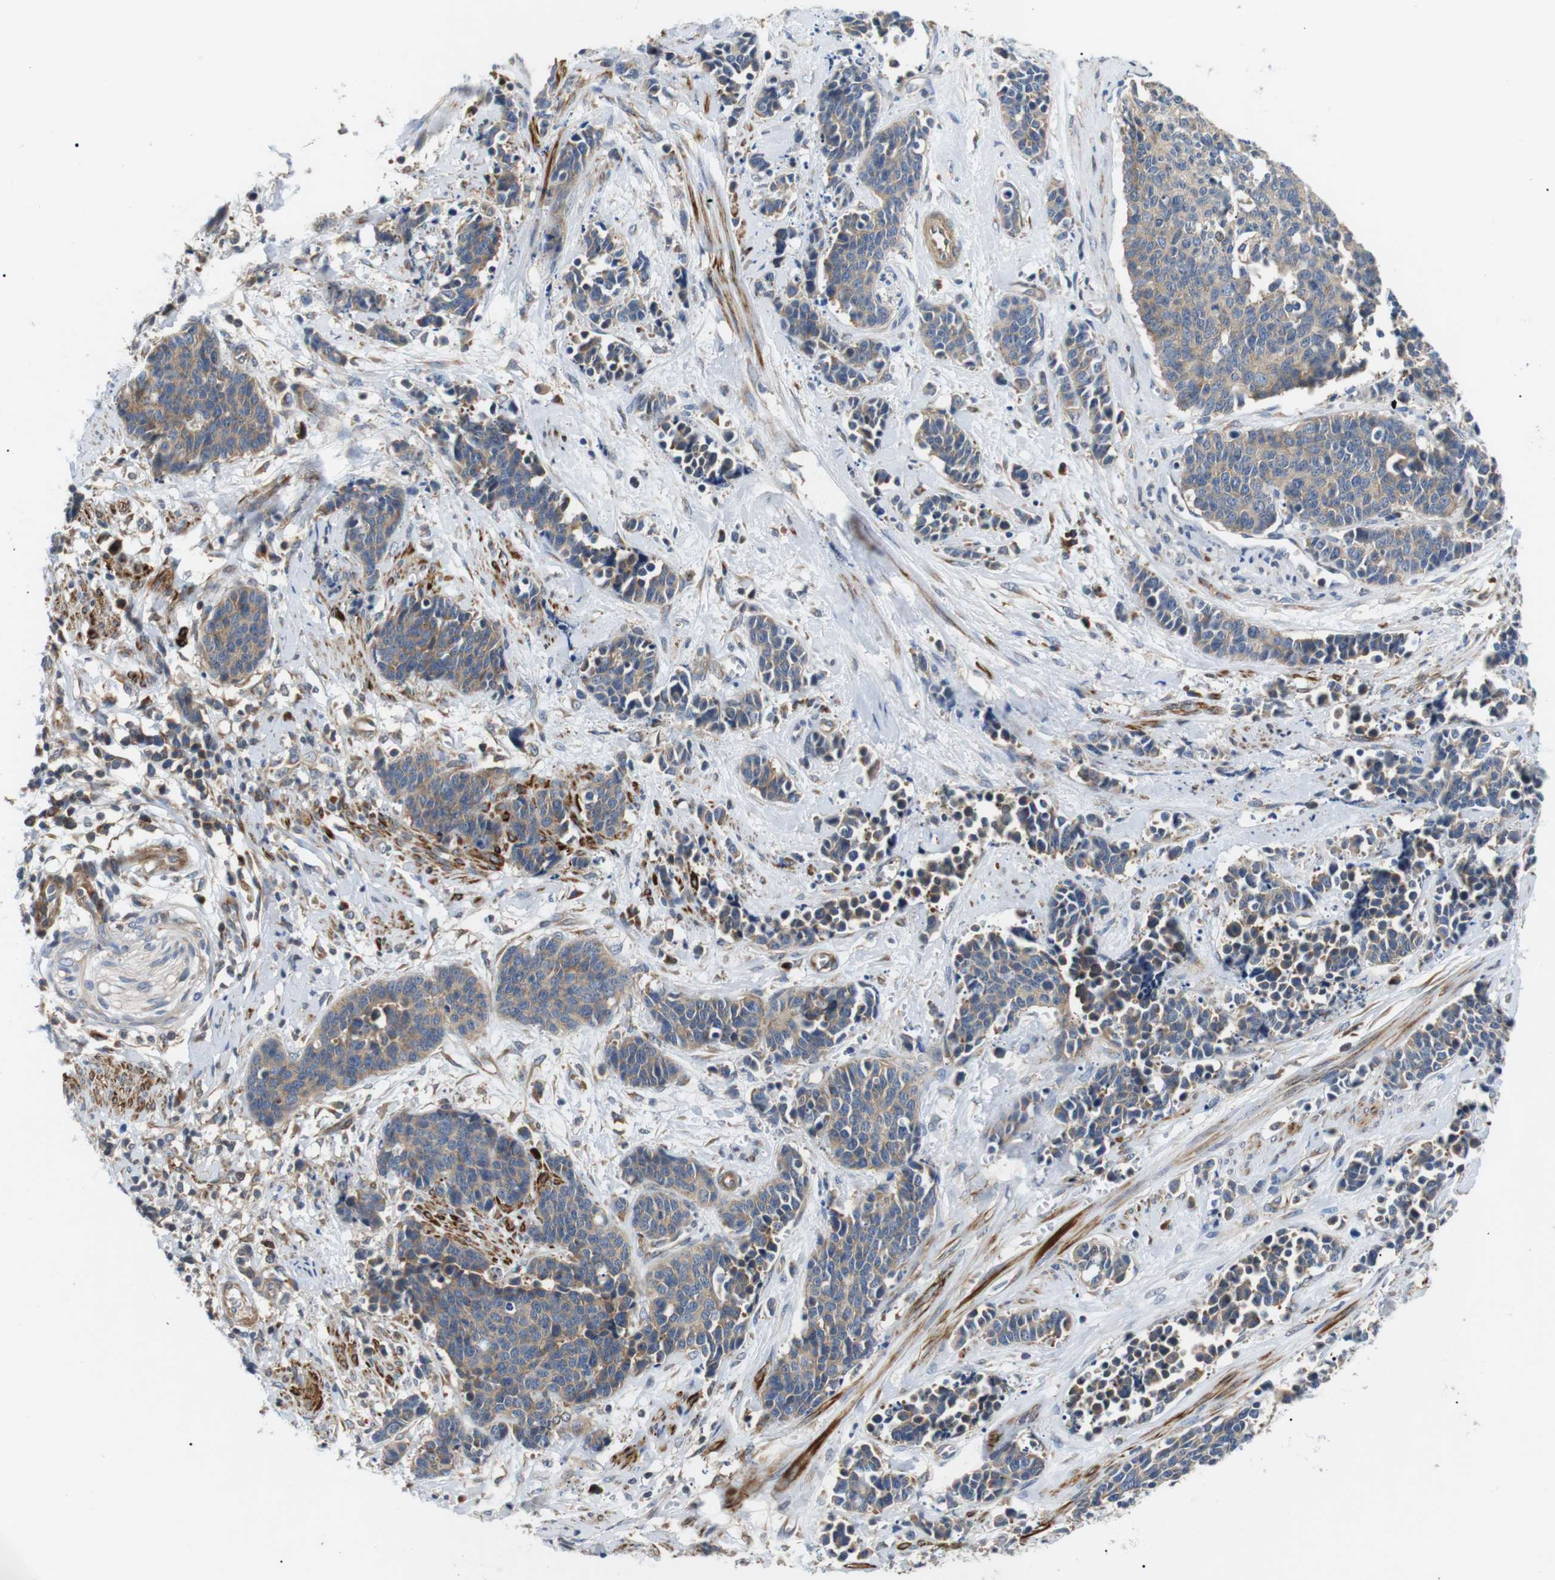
{"staining": {"intensity": "weak", "quantity": ">75%", "location": "cytoplasmic/membranous"}, "tissue": "cervical cancer", "cell_type": "Tumor cells", "image_type": "cancer", "snomed": [{"axis": "morphology", "description": "Squamous cell carcinoma, NOS"}, {"axis": "topography", "description": "Cervix"}], "caption": "The immunohistochemical stain shows weak cytoplasmic/membranous staining in tumor cells of cervical squamous cell carcinoma tissue.", "gene": "DIPK1A", "patient": {"sex": "female", "age": 35}}